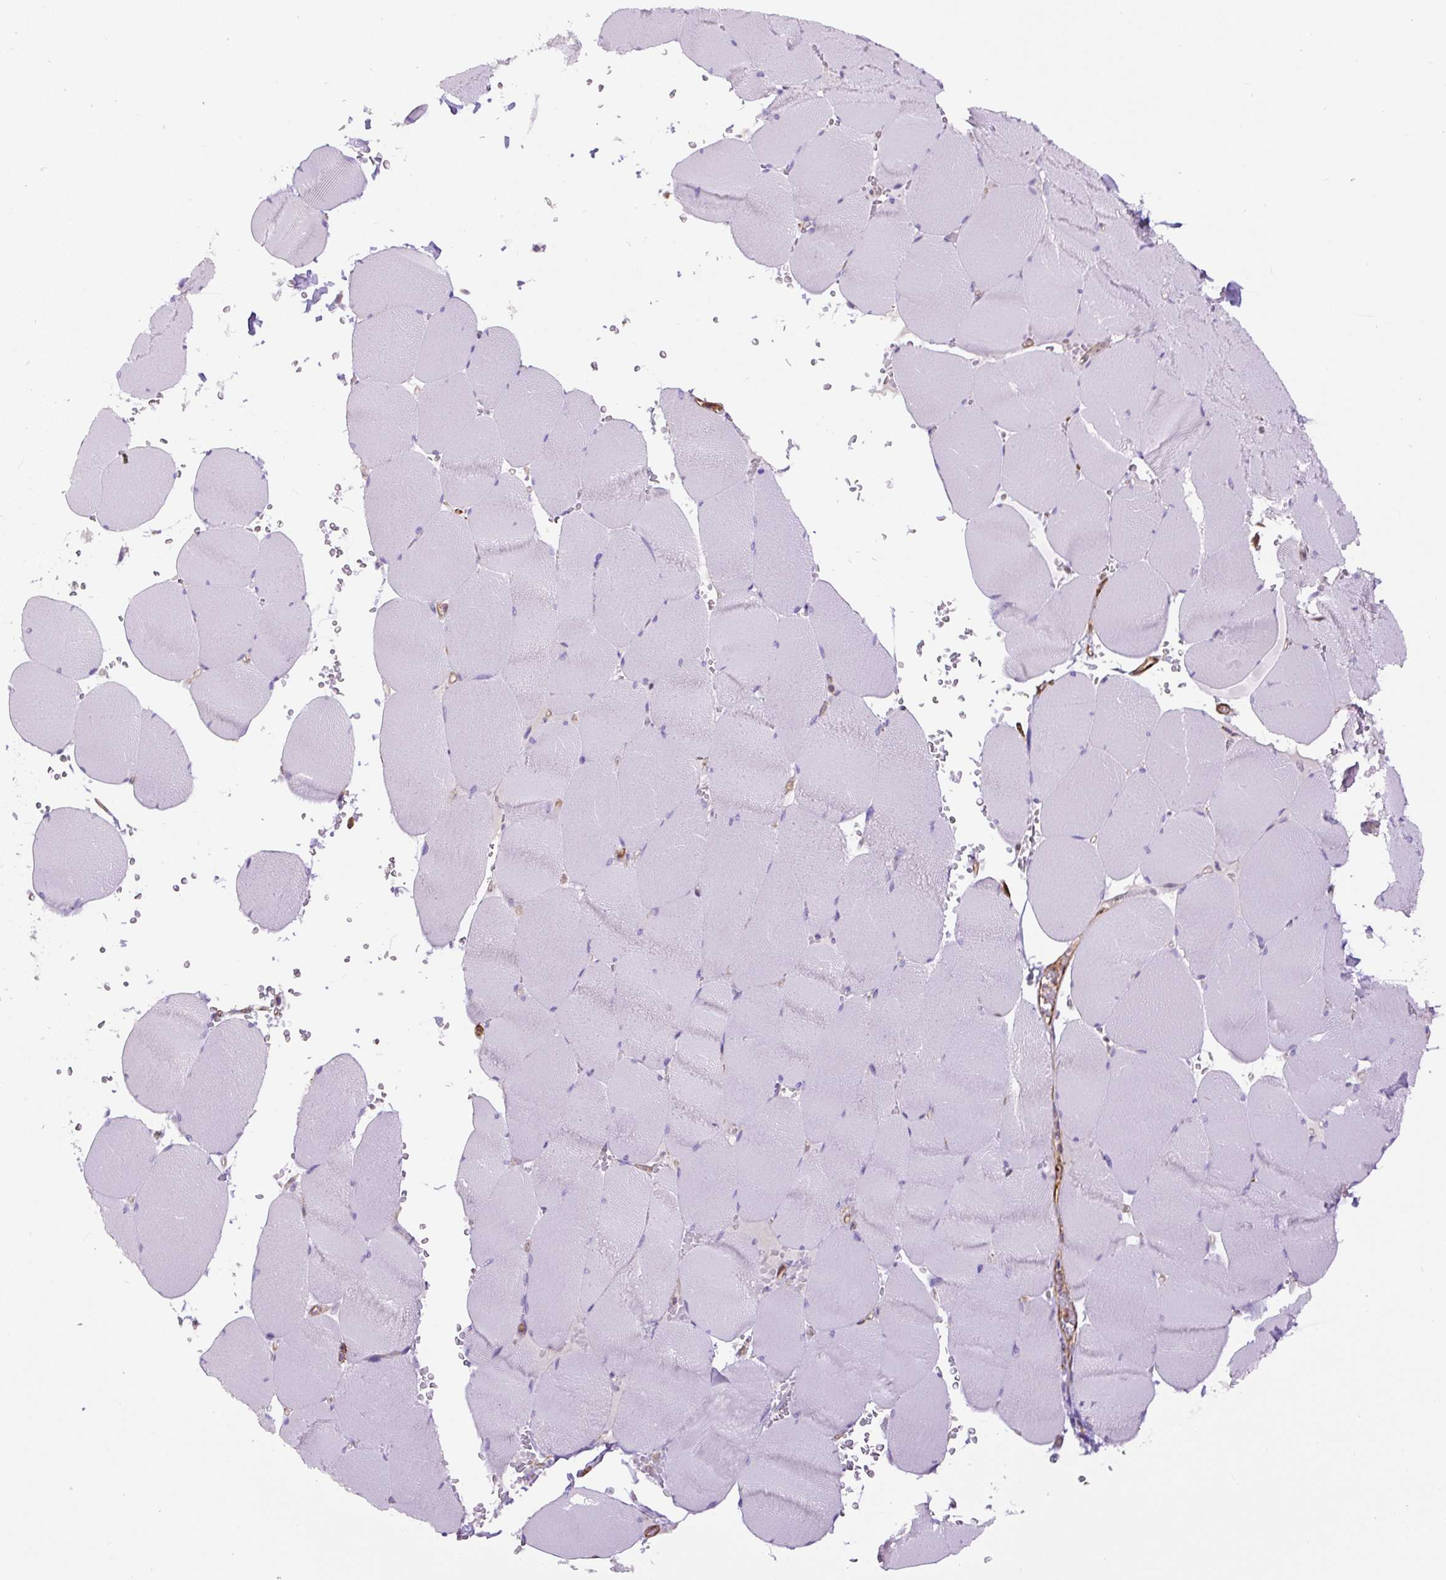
{"staining": {"intensity": "negative", "quantity": "none", "location": "none"}, "tissue": "skeletal muscle", "cell_type": "Myocytes", "image_type": "normal", "snomed": [{"axis": "morphology", "description": "Normal tissue, NOS"}, {"axis": "topography", "description": "Skeletal muscle"}, {"axis": "topography", "description": "Head-Neck"}], "caption": "This histopathology image is of normal skeletal muscle stained with immunohistochemistry to label a protein in brown with the nuclei are counter-stained blue. There is no expression in myocytes. The staining is performed using DAB (3,3'-diaminobenzidine) brown chromogen with nuclei counter-stained in using hematoxylin.", "gene": "B3GALT5", "patient": {"sex": "male", "age": 66}}